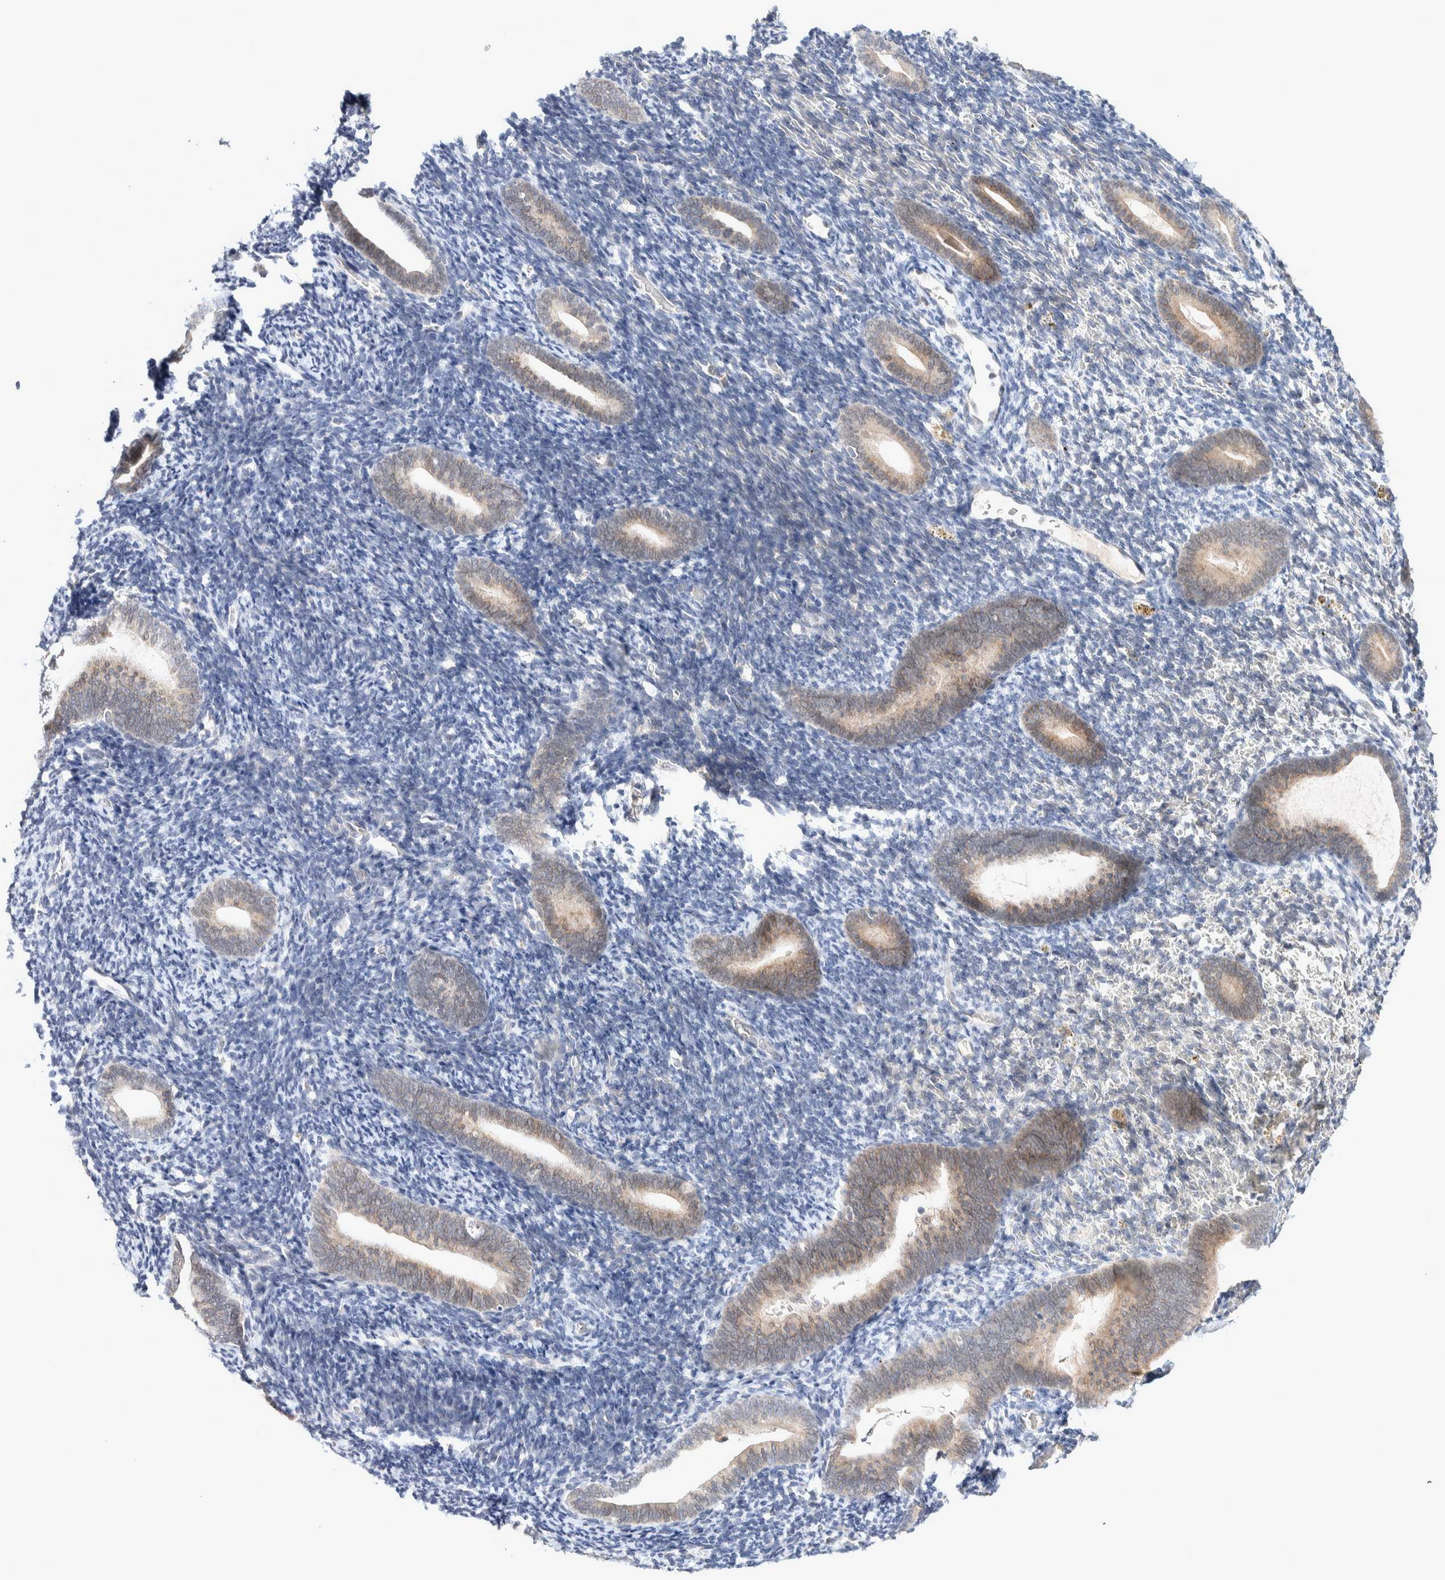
{"staining": {"intensity": "negative", "quantity": "none", "location": "none"}, "tissue": "endometrium", "cell_type": "Cells in endometrial stroma", "image_type": "normal", "snomed": [{"axis": "morphology", "description": "Normal tissue, NOS"}, {"axis": "topography", "description": "Endometrium"}], "caption": "IHC micrograph of benign endometrium: human endometrium stained with DAB (3,3'-diaminobenzidine) shows no significant protein positivity in cells in endometrial stroma.", "gene": "CRAT", "patient": {"sex": "female", "age": 51}}